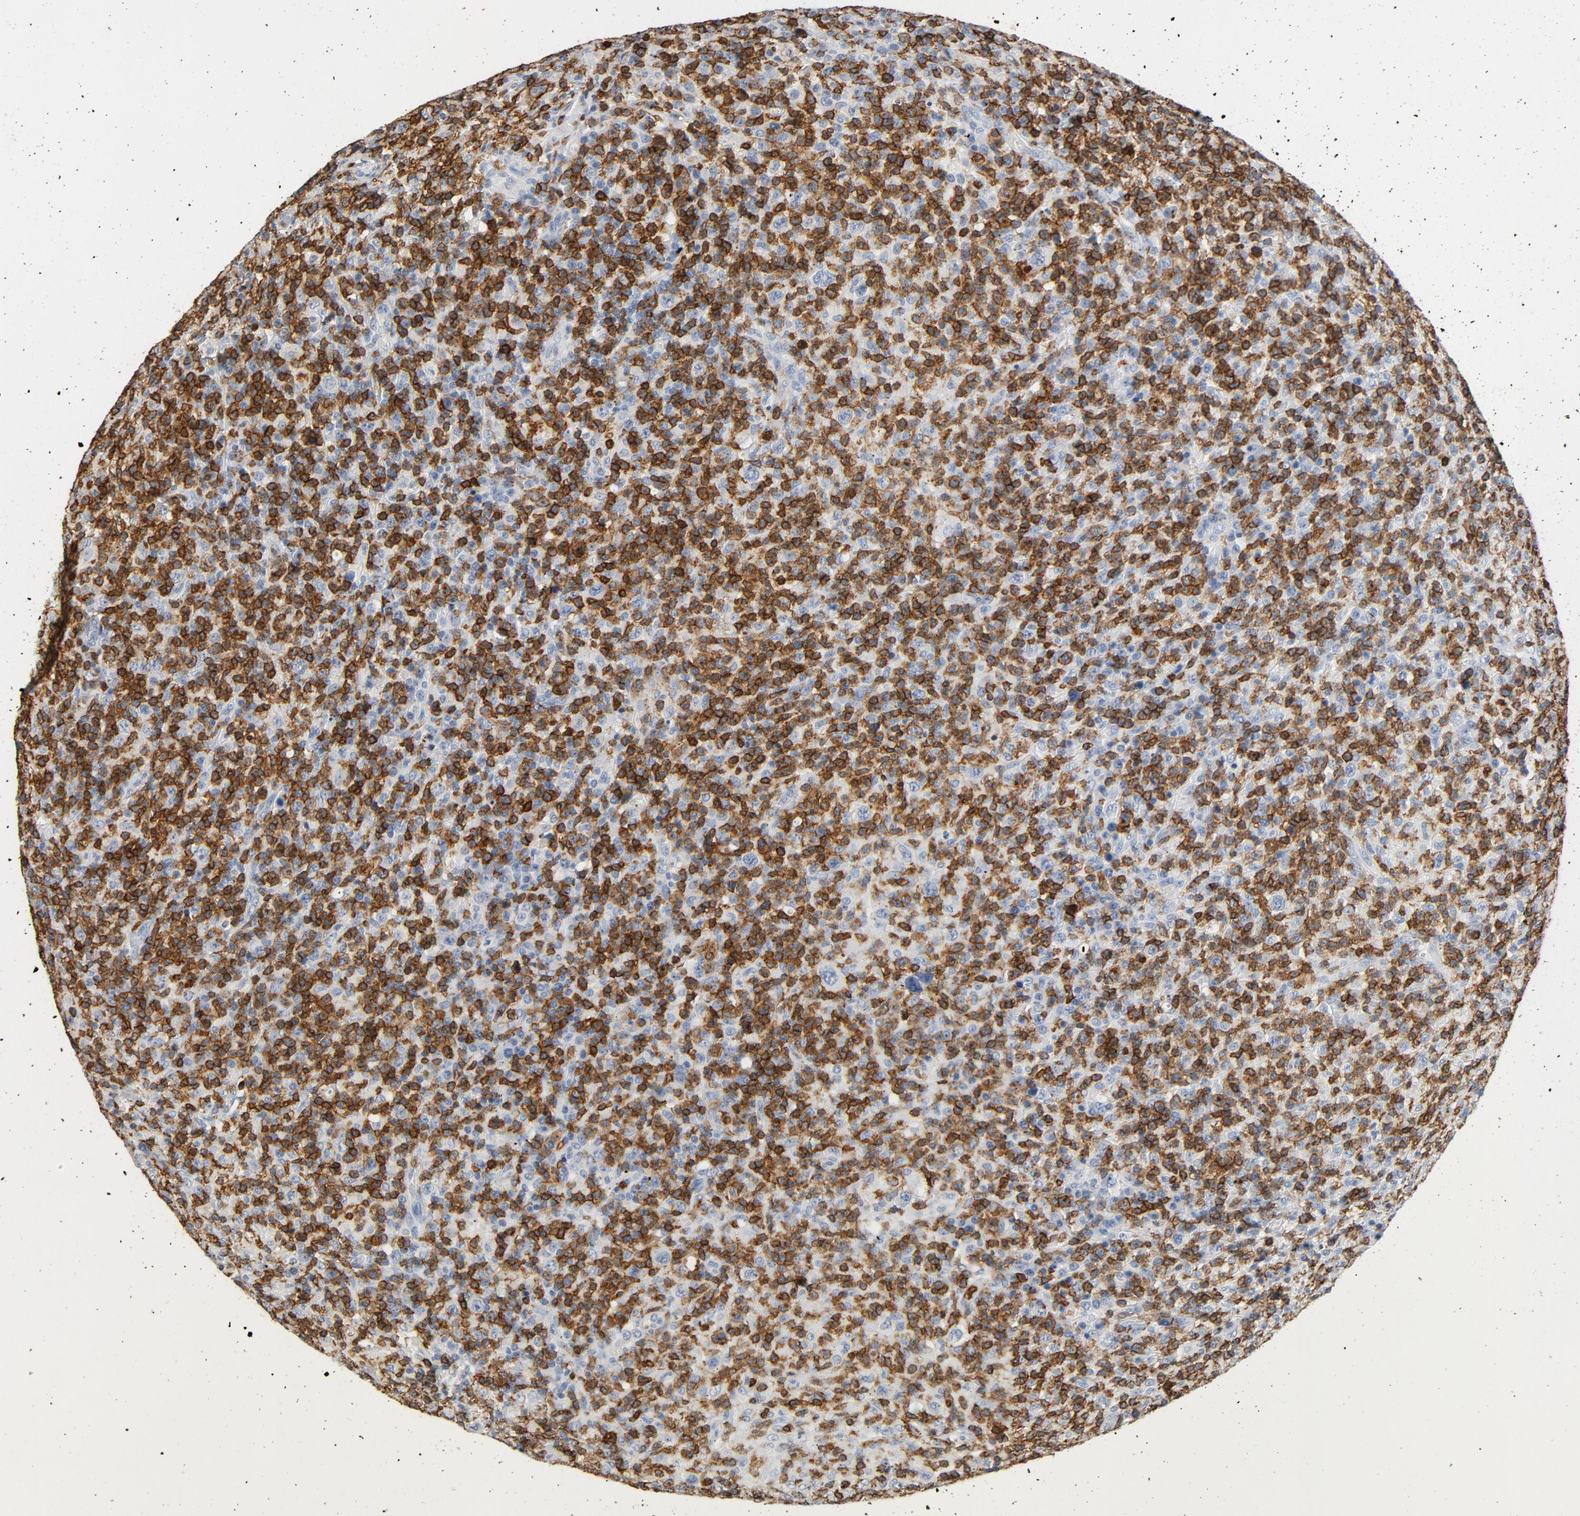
{"staining": {"intensity": "negative", "quantity": "none", "location": "none"}, "tissue": "lymphoma", "cell_type": "Tumor cells", "image_type": "cancer", "snomed": [{"axis": "morphology", "description": "Hodgkin's disease, NOS"}, {"axis": "topography", "description": "Lymph node"}], "caption": "DAB (3,3'-diaminobenzidine) immunohistochemical staining of Hodgkin's disease reveals no significant staining in tumor cells. (Brightfield microscopy of DAB immunohistochemistry at high magnification).", "gene": "CD247", "patient": {"sex": "male", "age": 65}}